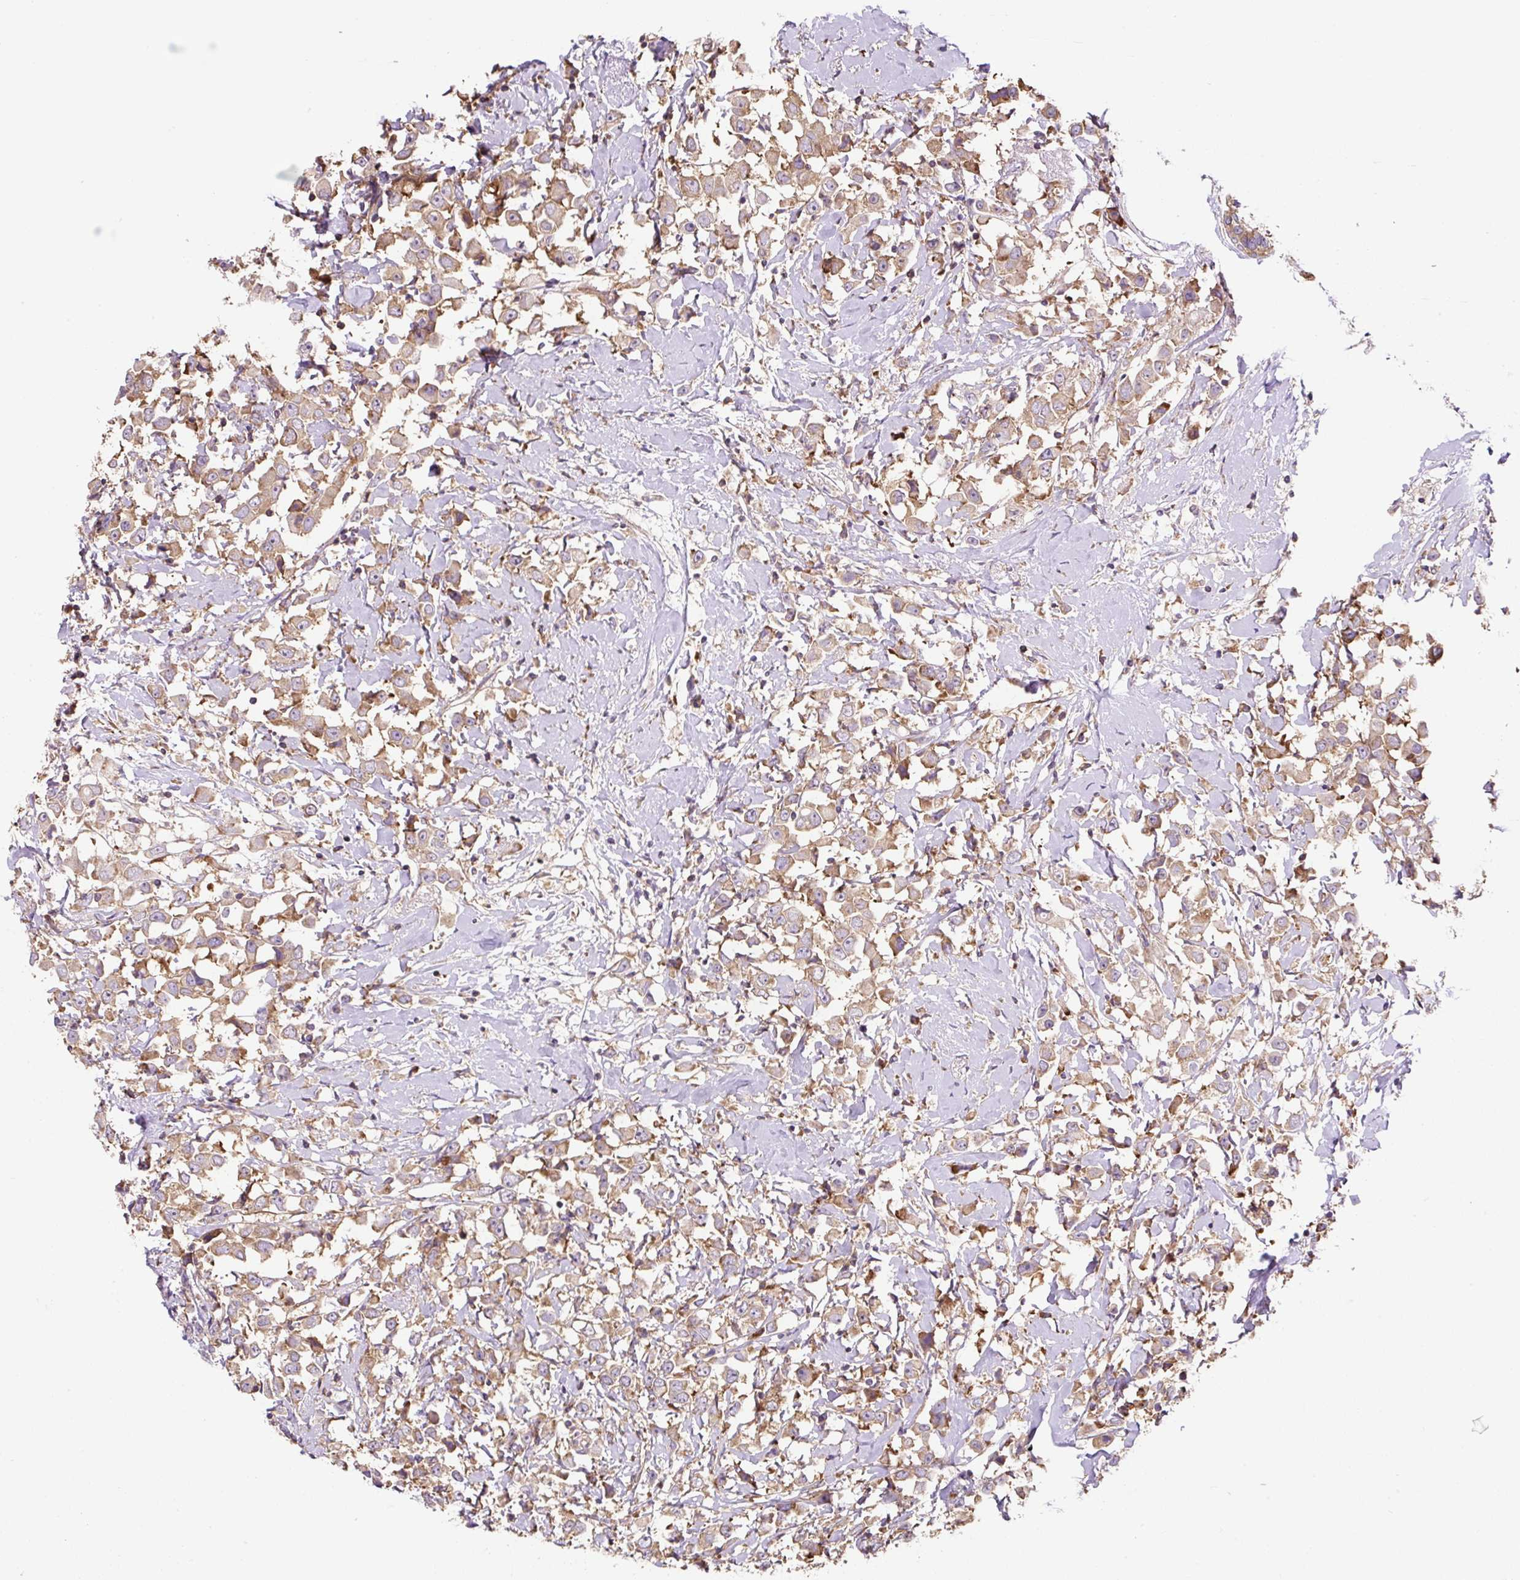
{"staining": {"intensity": "moderate", "quantity": "25%-75%", "location": "cytoplasmic/membranous"}, "tissue": "breast cancer", "cell_type": "Tumor cells", "image_type": "cancer", "snomed": [{"axis": "morphology", "description": "Duct carcinoma"}, {"axis": "topography", "description": "Breast"}], "caption": "Protein expression analysis of human infiltrating ductal carcinoma (breast) reveals moderate cytoplasmic/membranous positivity in approximately 25%-75% of tumor cells.", "gene": "RPS23", "patient": {"sex": "female", "age": 61}}